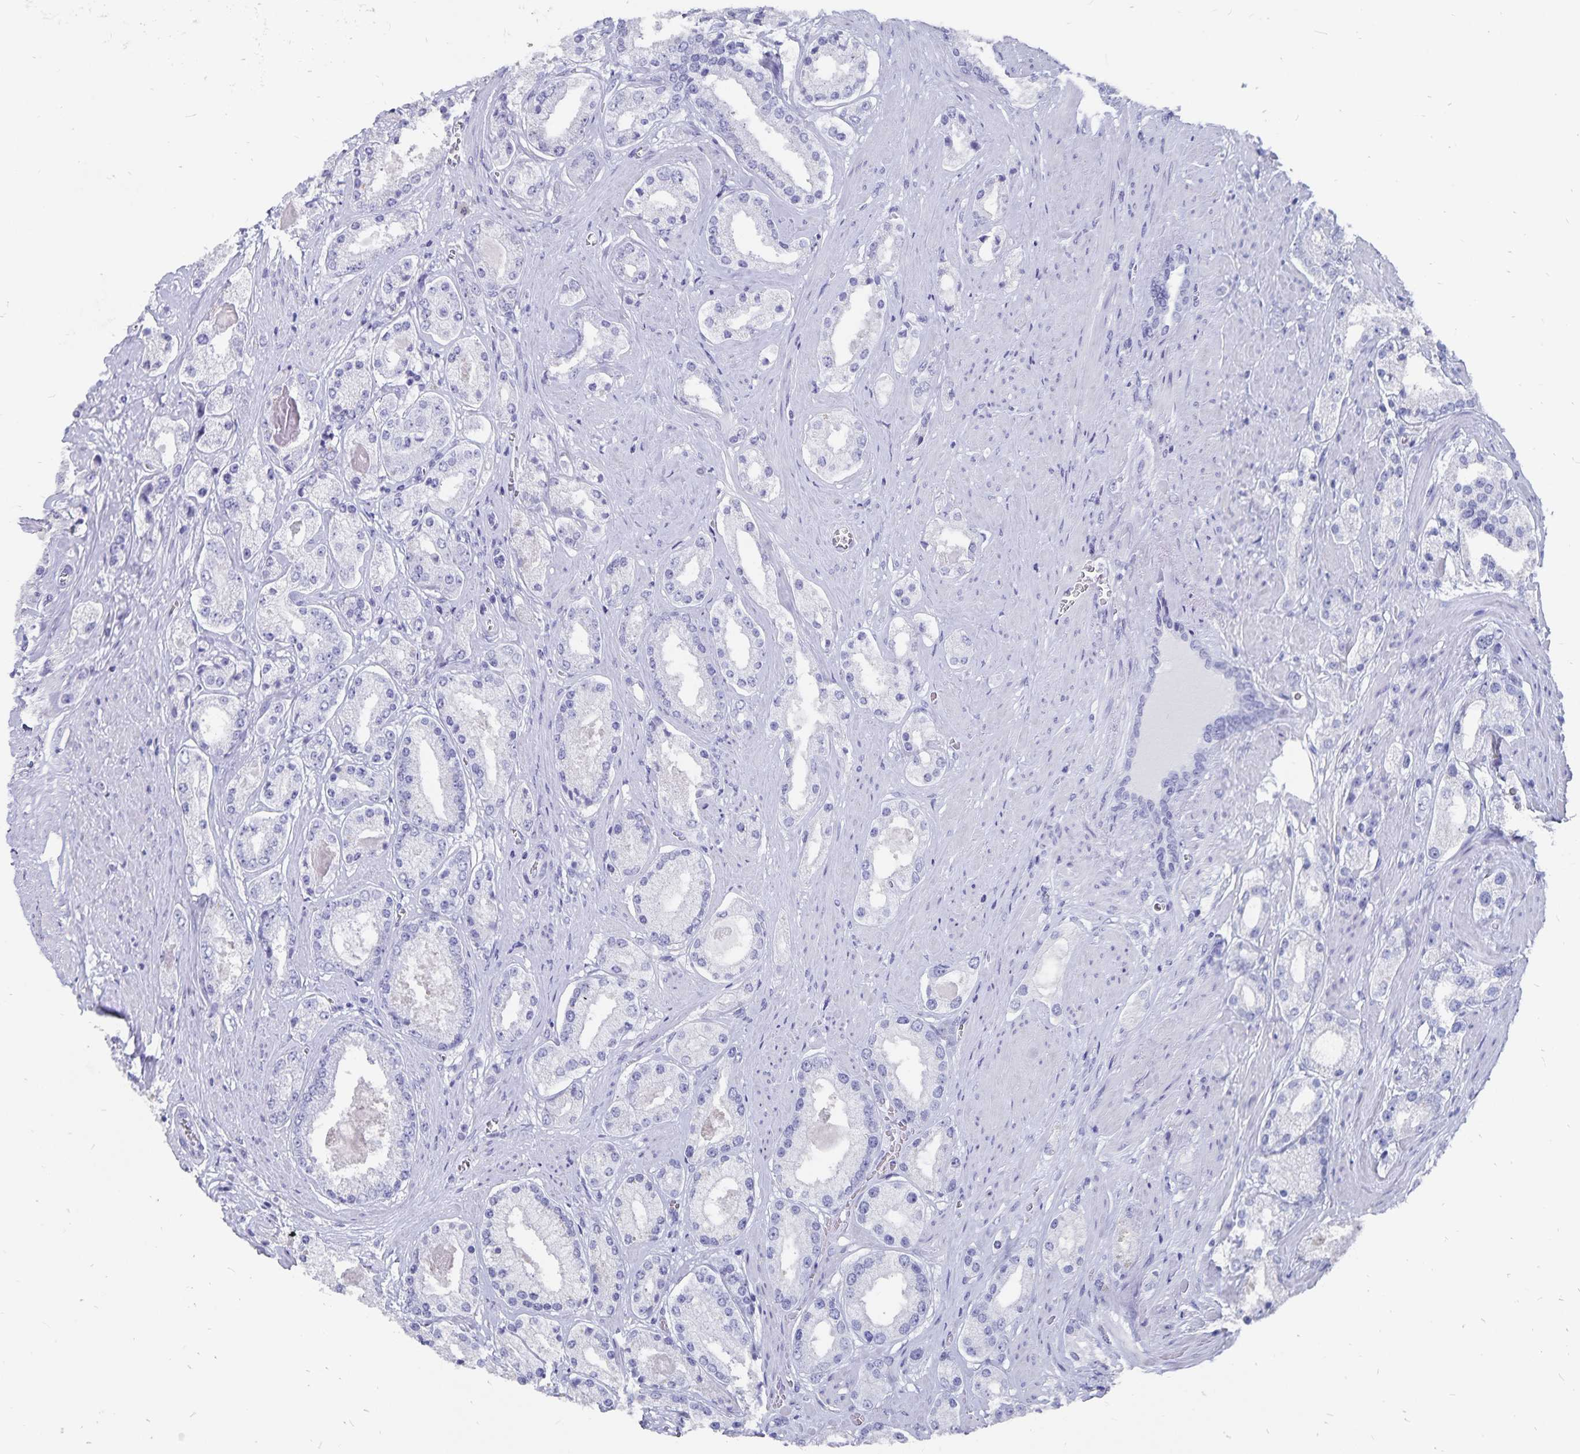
{"staining": {"intensity": "negative", "quantity": "none", "location": "none"}, "tissue": "prostate cancer", "cell_type": "Tumor cells", "image_type": "cancer", "snomed": [{"axis": "morphology", "description": "Adenocarcinoma, High grade"}, {"axis": "topography", "description": "Prostate"}], "caption": "This photomicrograph is of adenocarcinoma (high-grade) (prostate) stained with immunohistochemistry (IHC) to label a protein in brown with the nuclei are counter-stained blue. There is no expression in tumor cells.", "gene": "ADH1A", "patient": {"sex": "male", "age": 67}}